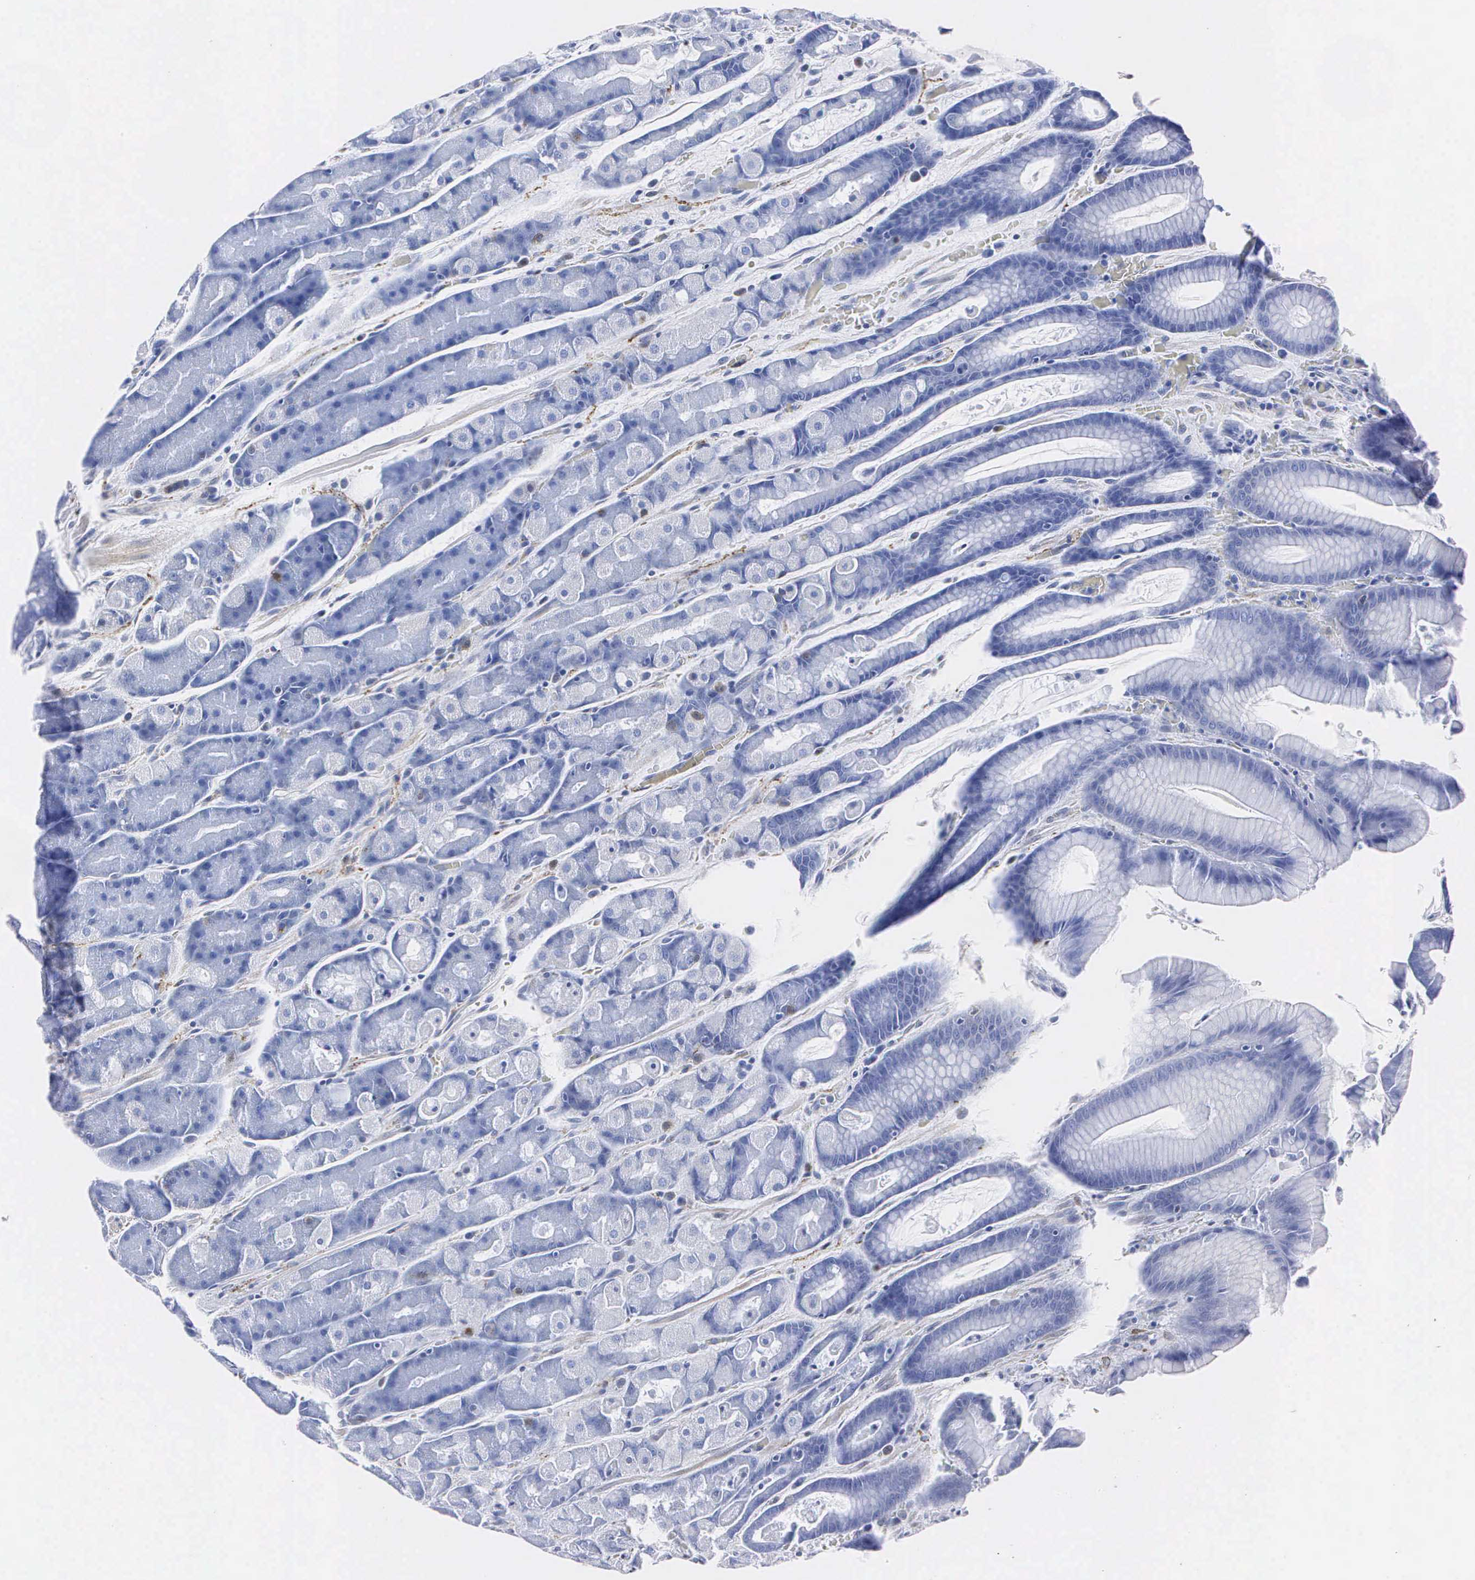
{"staining": {"intensity": "weak", "quantity": "<25%", "location": "cytoplasmic/membranous"}, "tissue": "stomach", "cell_type": "Glandular cells", "image_type": "normal", "snomed": [{"axis": "morphology", "description": "Normal tissue, NOS"}, {"axis": "topography", "description": "Stomach, upper"}], "caption": "Histopathology image shows no significant protein positivity in glandular cells of normal stomach. The staining was performed using DAB to visualize the protein expression in brown, while the nuclei were stained in blue with hematoxylin (Magnification: 20x).", "gene": "ENO2", "patient": {"sex": "male", "age": 72}}